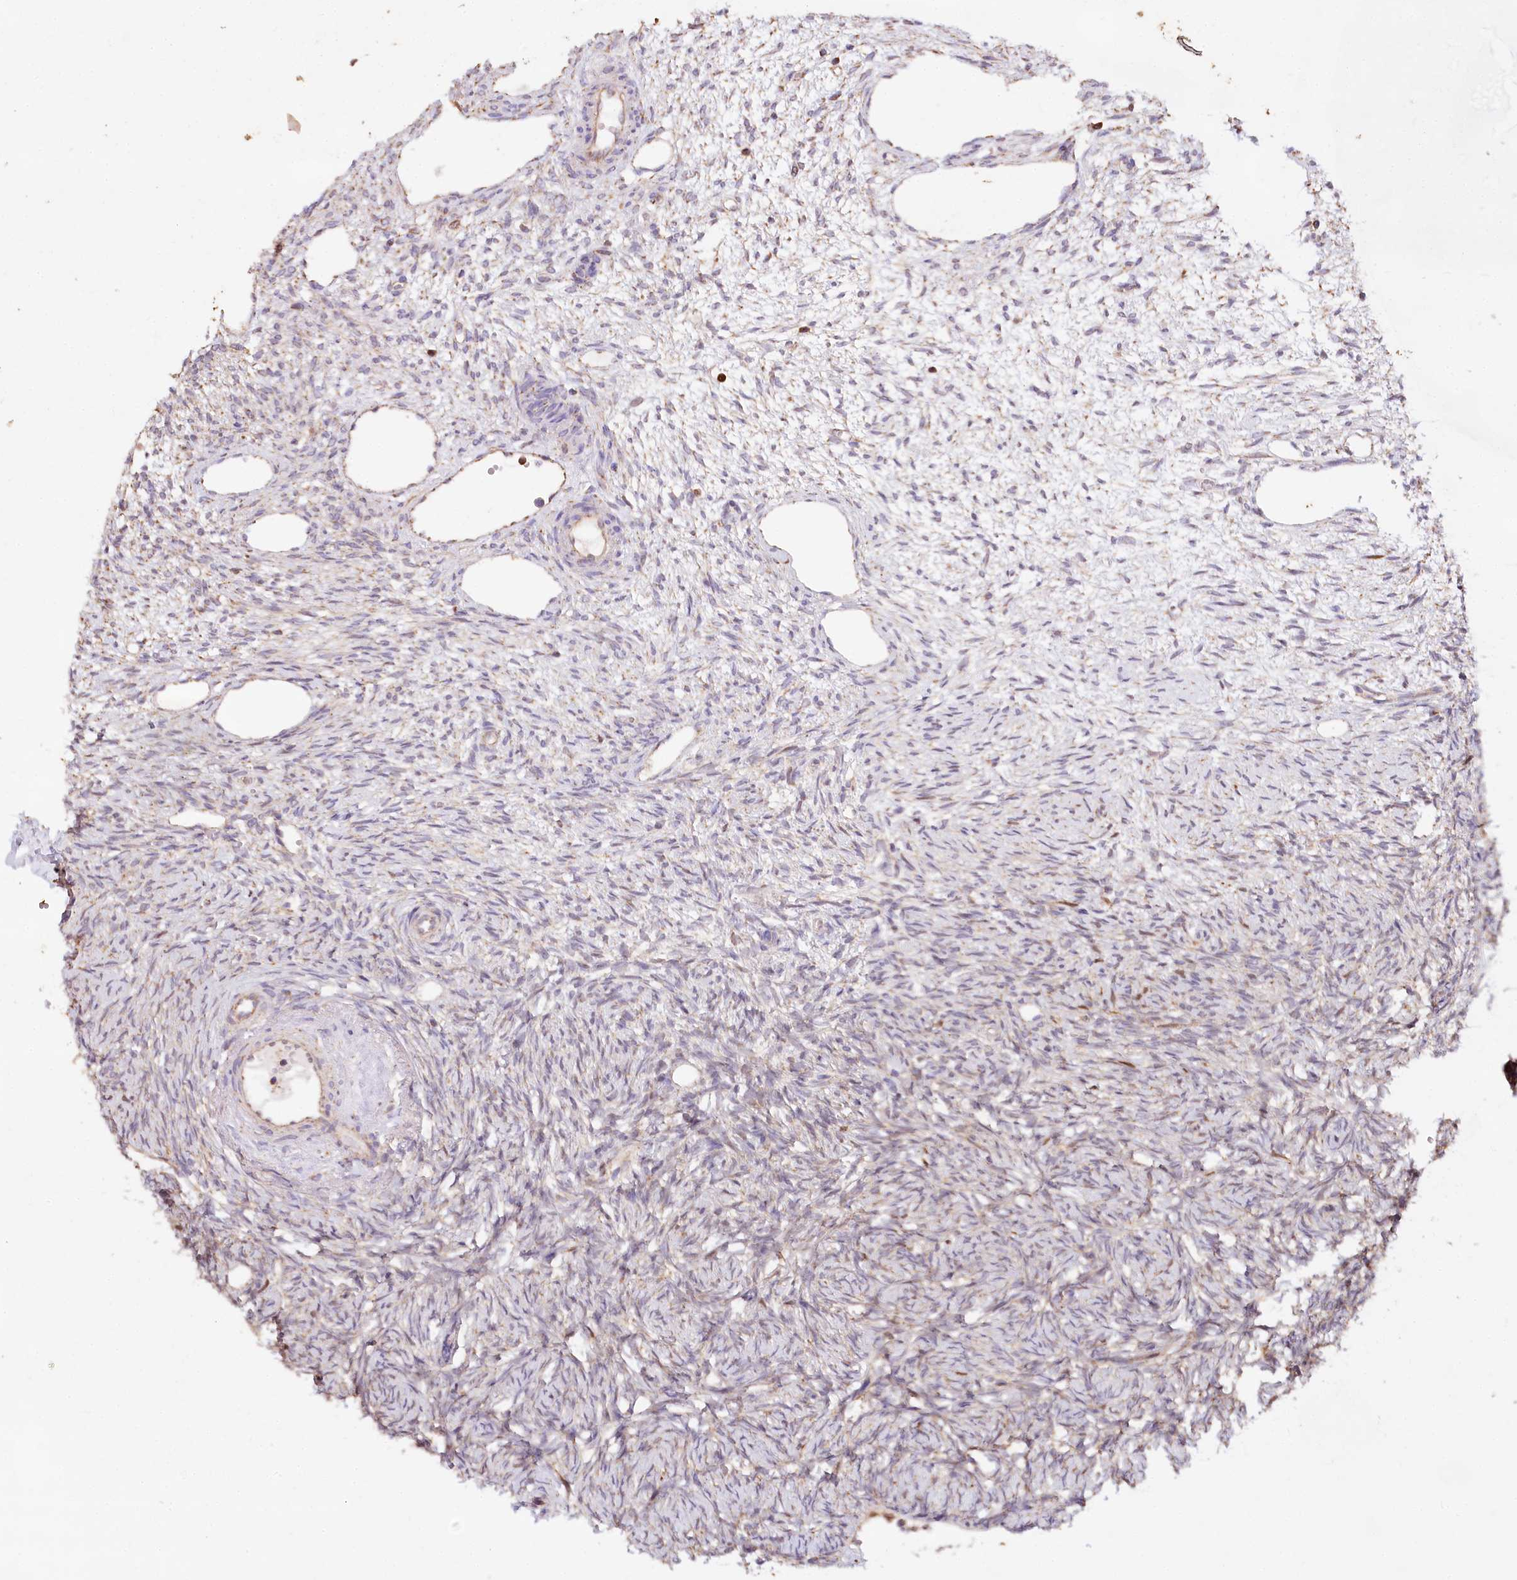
{"staining": {"intensity": "negative", "quantity": "none", "location": "none"}, "tissue": "ovary", "cell_type": "Ovarian stroma cells", "image_type": "normal", "snomed": [{"axis": "morphology", "description": "Normal tissue, NOS"}, {"axis": "topography", "description": "Ovary"}], "caption": "Immunohistochemistry (IHC) micrograph of normal ovary stained for a protein (brown), which displays no positivity in ovarian stroma cells.", "gene": "TASOR2", "patient": {"sex": "female", "age": 51}}